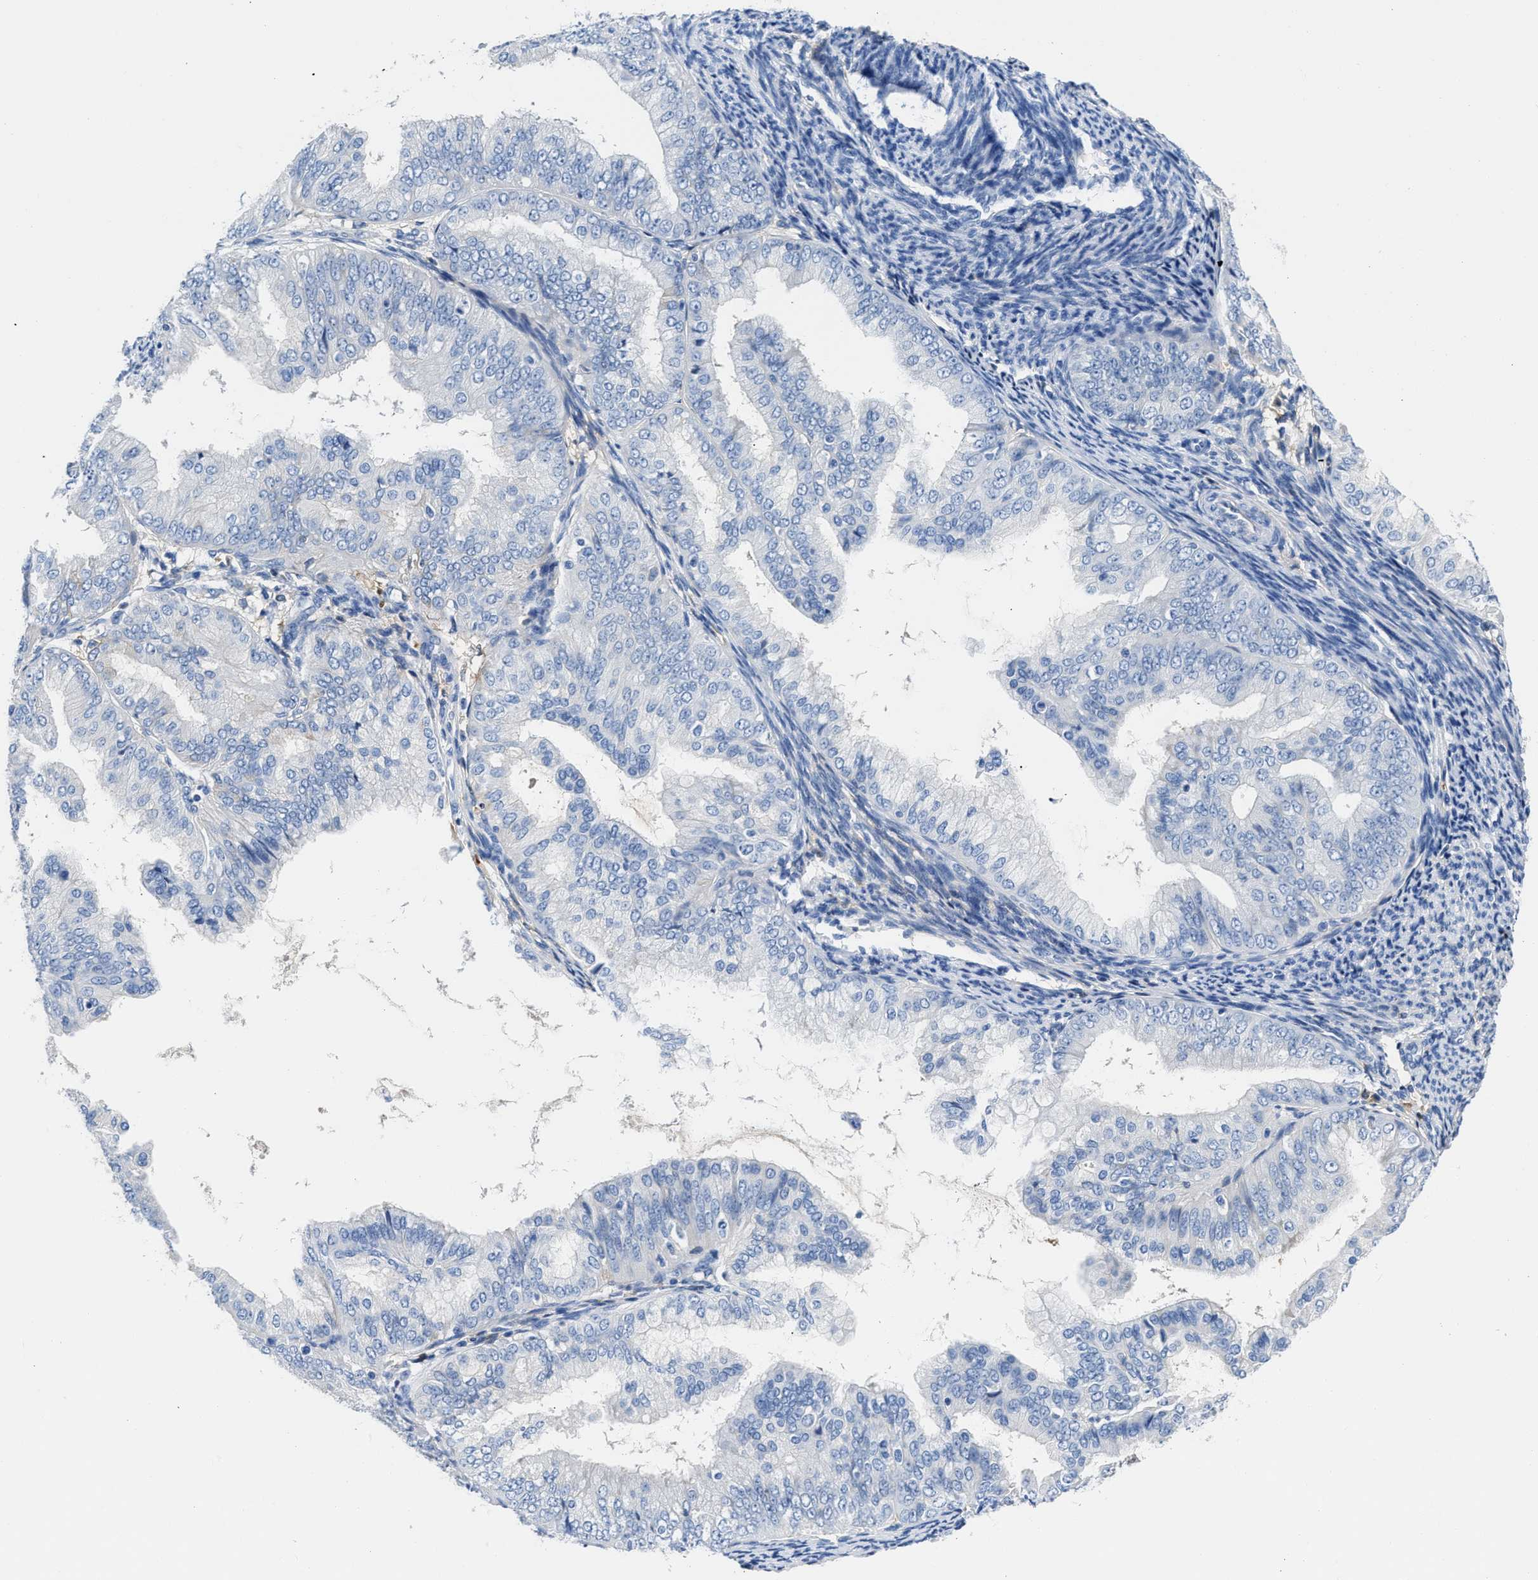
{"staining": {"intensity": "negative", "quantity": "none", "location": "none"}, "tissue": "endometrial cancer", "cell_type": "Tumor cells", "image_type": "cancer", "snomed": [{"axis": "morphology", "description": "Adenocarcinoma, NOS"}, {"axis": "topography", "description": "Endometrium"}], "caption": "Tumor cells show no significant protein expression in endometrial cancer.", "gene": "GC", "patient": {"sex": "female", "age": 63}}